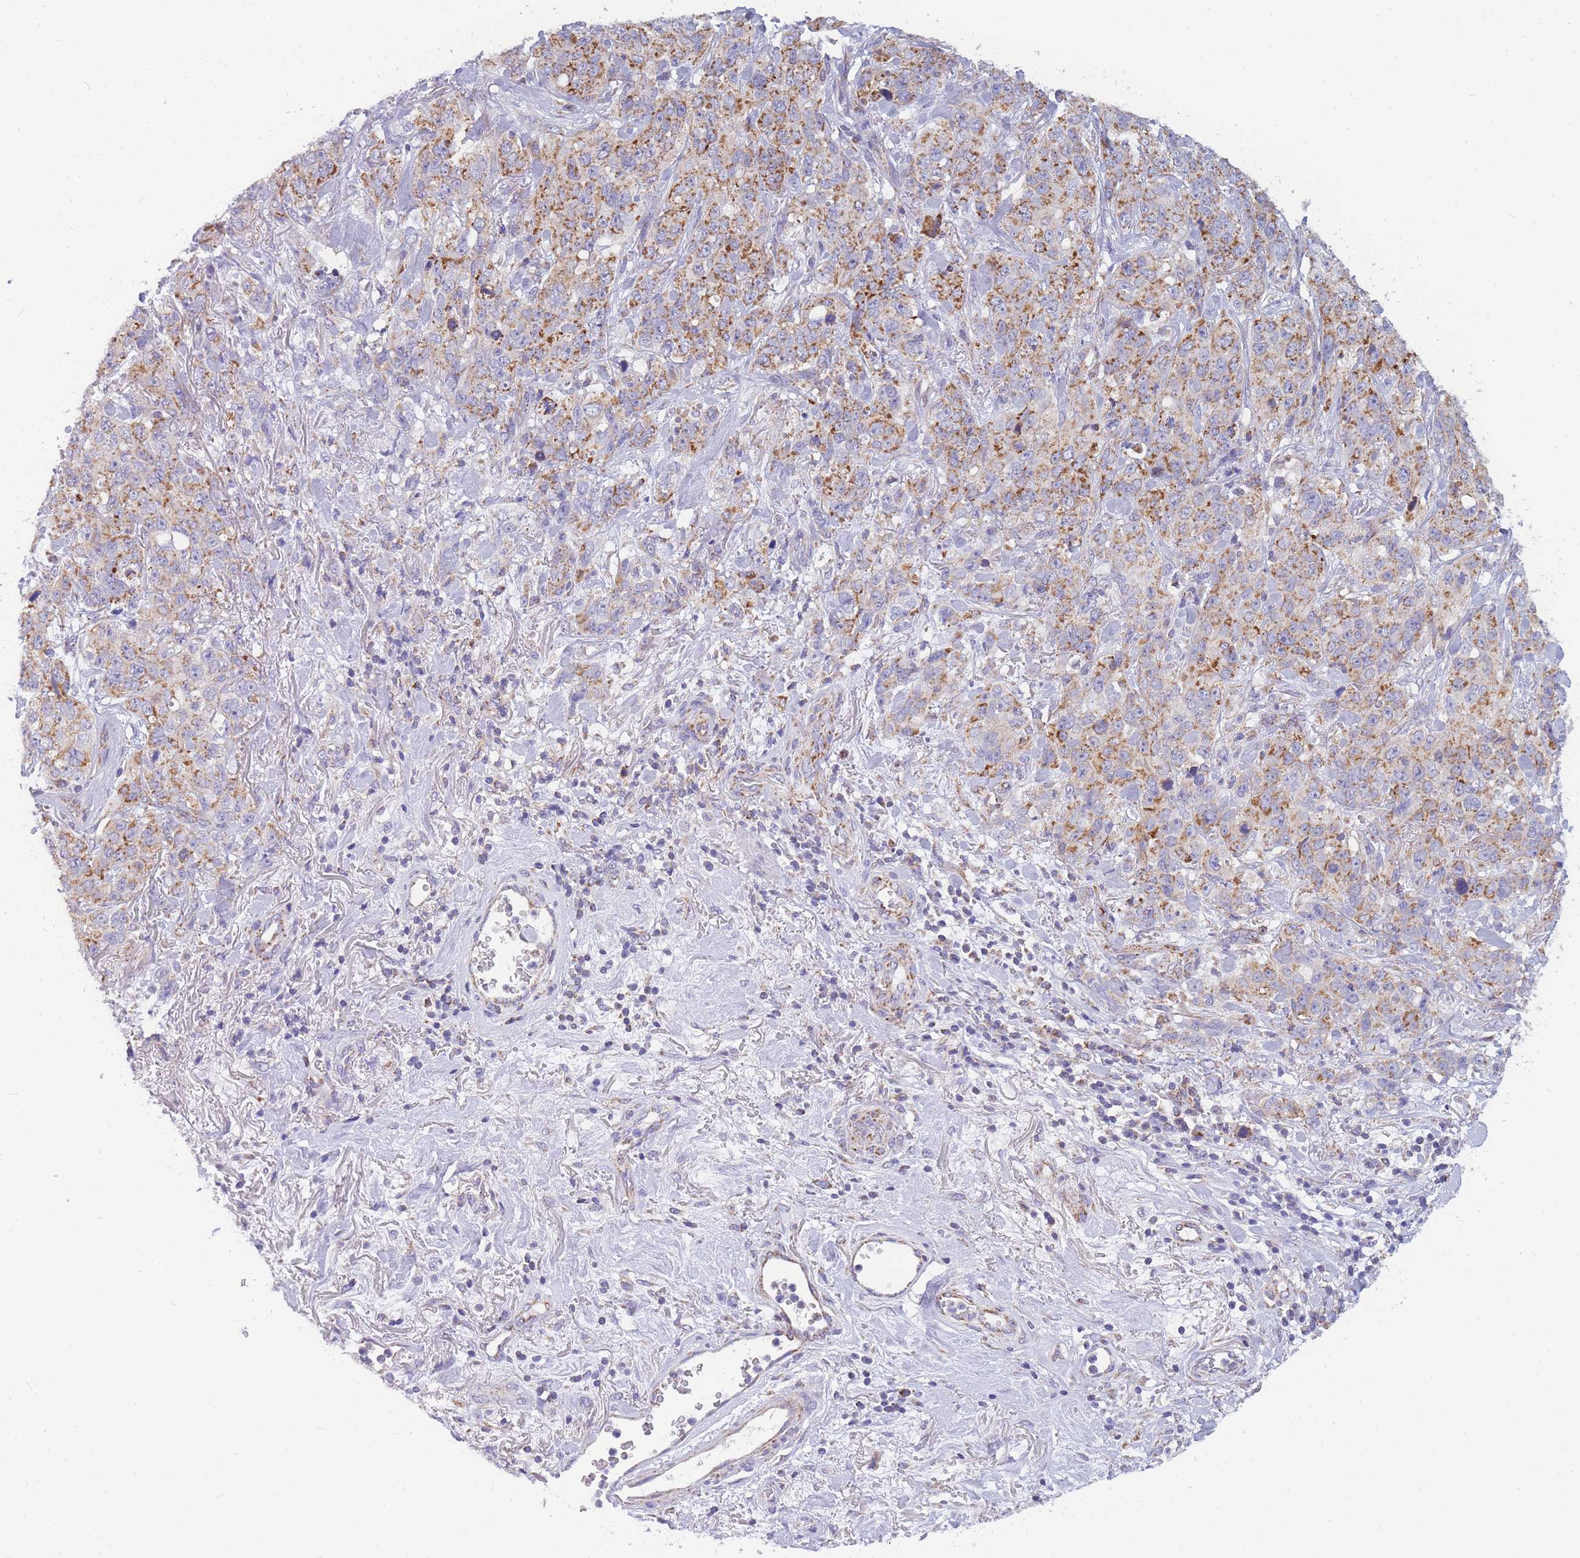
{"staining": {"intensity": "moderate", "quantity": ">75%", "location": "cytoplasmic/membranous"}, "tissue": "stomach cancer", "cell_type": "Tumor cells", "image_type": "cancer", "snomed": [{"axis": "morphology", "description": "Adenocarcinoma, NOS"}, {"axis": "topography", "description": "Stomach"}], "caption": "A histopathology image of human stomach cancer stained for a protein shows moderate cytoplasmic/membranous brown staining in tumor cells. The protein of interest is shown in brown color, while the nuclei are stained blue.", "gene": "MRPS11", "patient": {"sex": "male", "age": 48}}